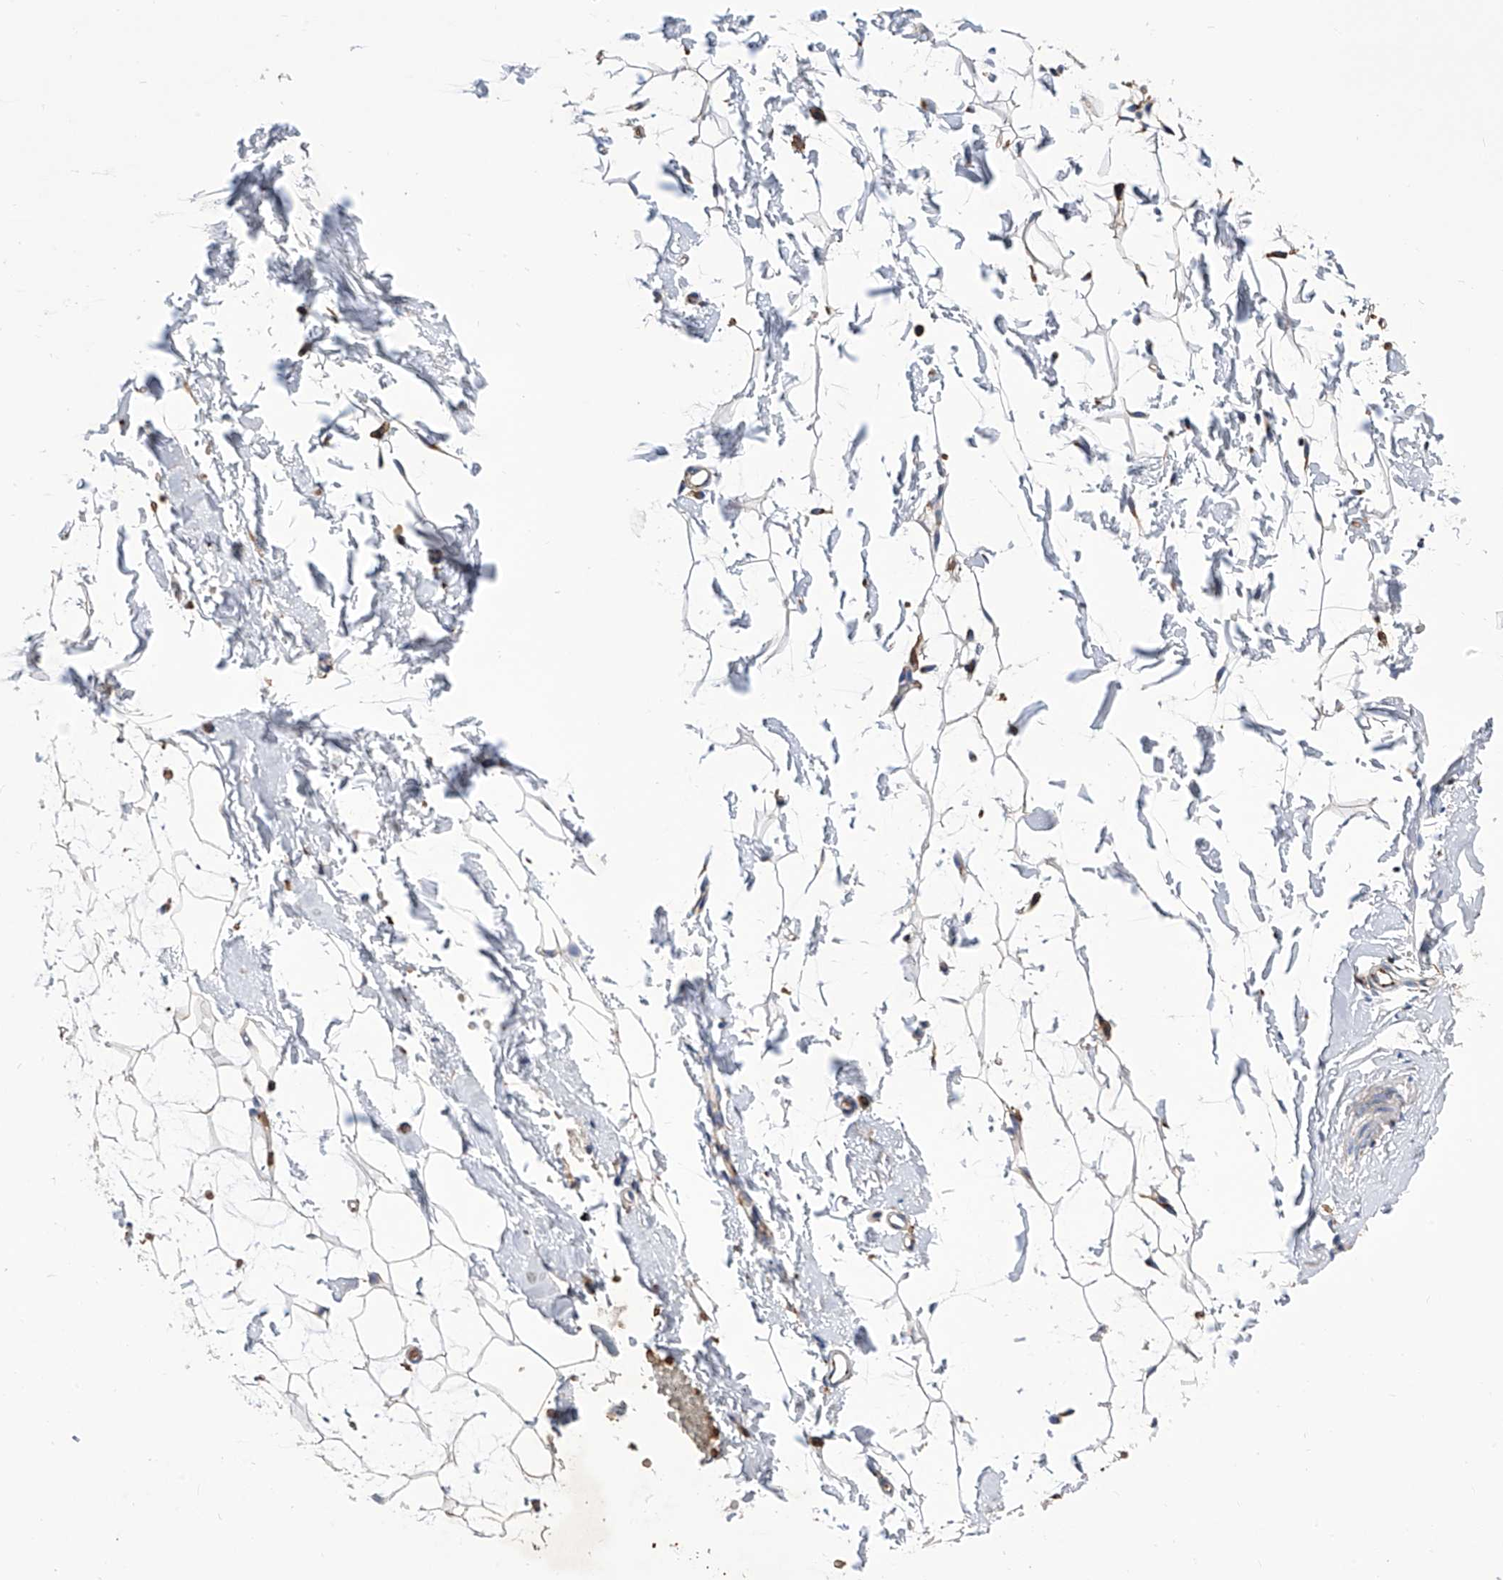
{"staining": {"intensity": "negative", "quantity": "none", "location": "none"}, "tissue": "adipose tissue", "cell_type": "Adipocytes", "image_type": "normal", "snomed": [{"axis": "morphology", "description": "Normal tissue, NOS"}, {"axis": "topography", "description": "Breast"}], "caption": "The photomicrograph shows no staining of adipocytes in normal adipose tissue. (IHC, brightfield microscopy, high magnification).", "gene": "TJAP1", "patient": {"sex": "female", "age": 23}}